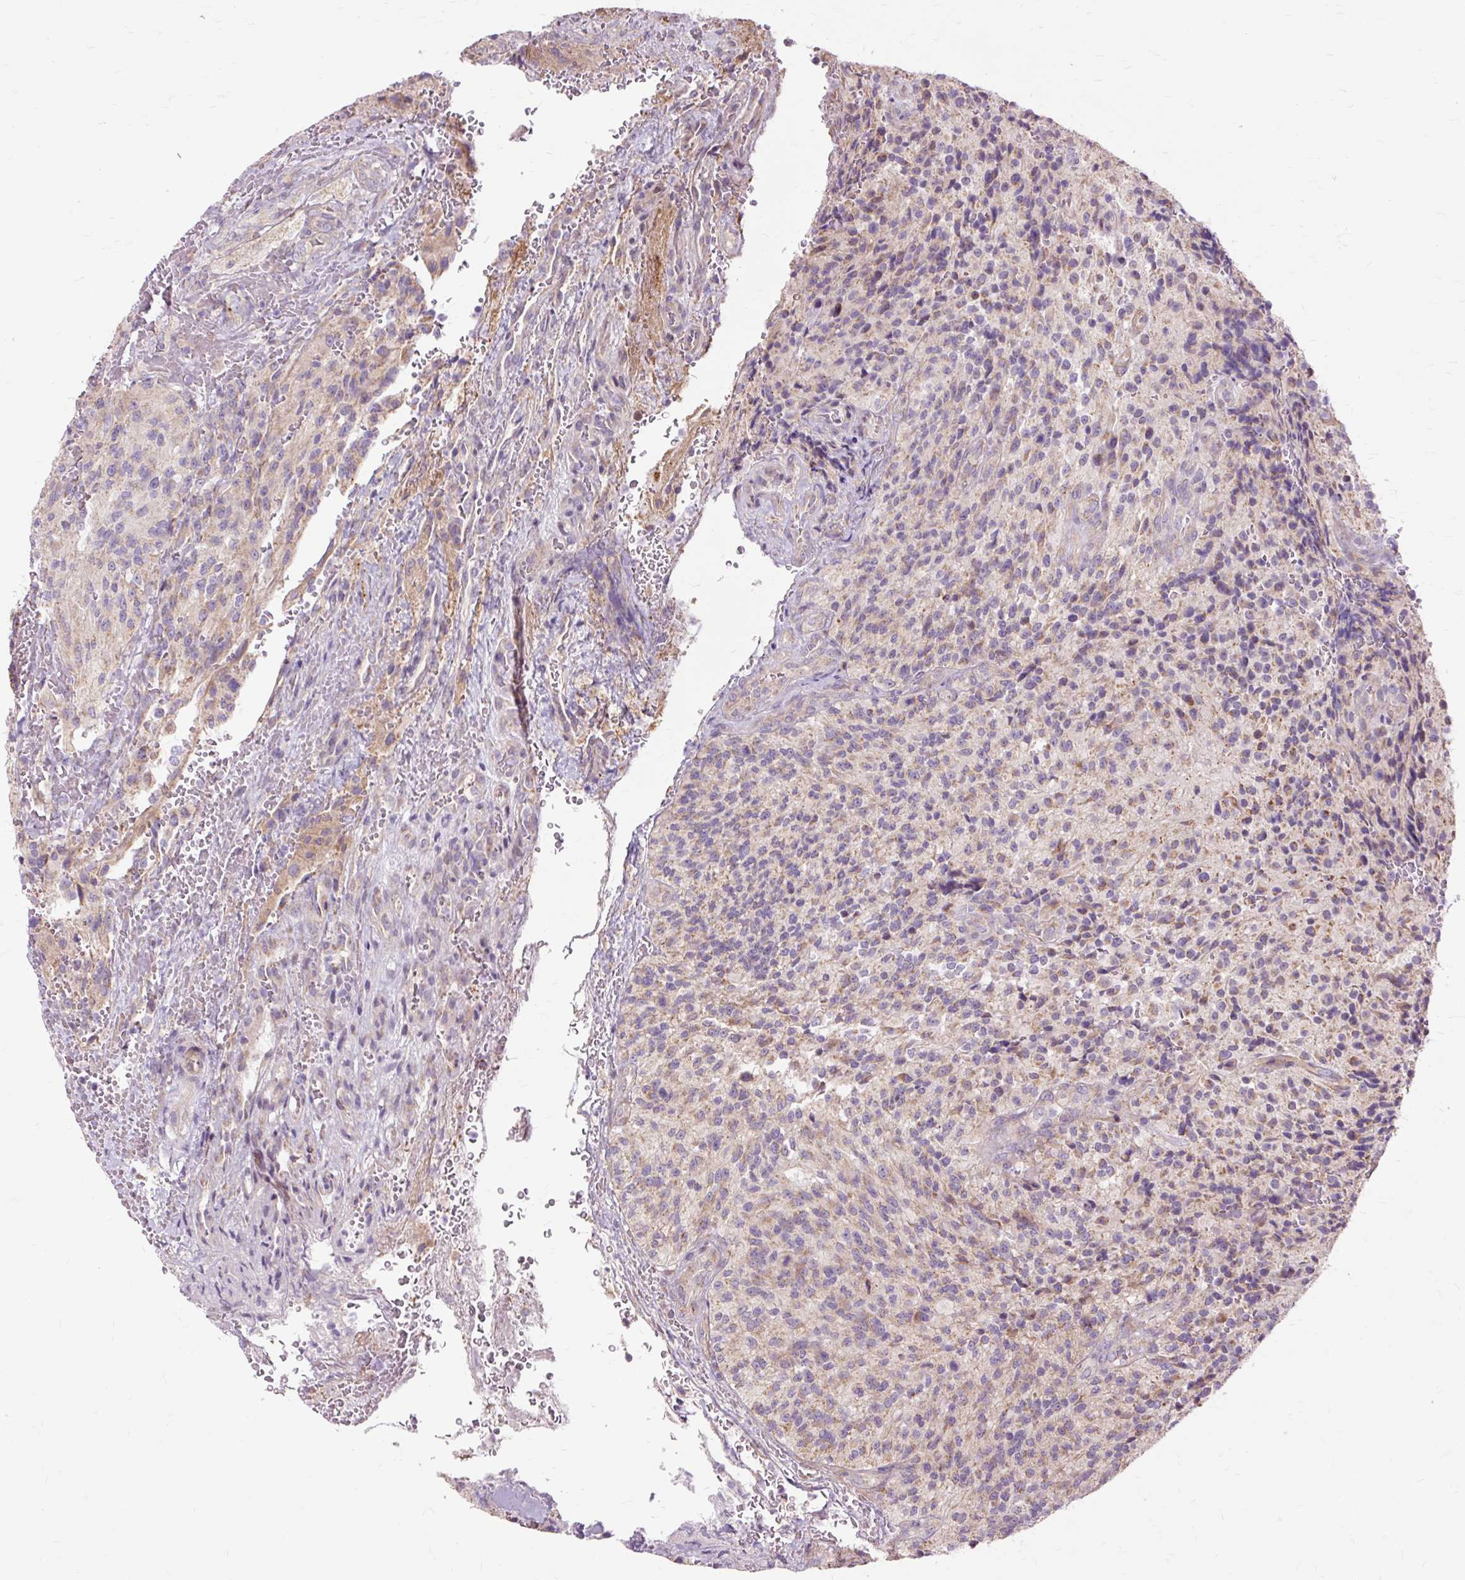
{"staining": {"intensity": "weak", "quantity": "25%-75%", "location": "cytoplasmic/membranous"}, "tissue": "glioma", "cell_type": "Tumor cells", "image_type": "cancer", "snomed": [{"axis": "morphology", "description": "Normal tissue, NOS"}, {"axis": "morphology", "description": "Glioma, malignant, High grade"}, {"axis": "topography", "description": "Cerebral cortex"}], "caption": "Malignant high-grade glioma was stained to show a protein in brown. There is low levels of weak cytoplasmic/membranous staining in approximately 25%-75% of tumor cells. Nuclei are stained in blue.", "gene": "PDZD2", "patient": {"sex": "male", "age": 56}}